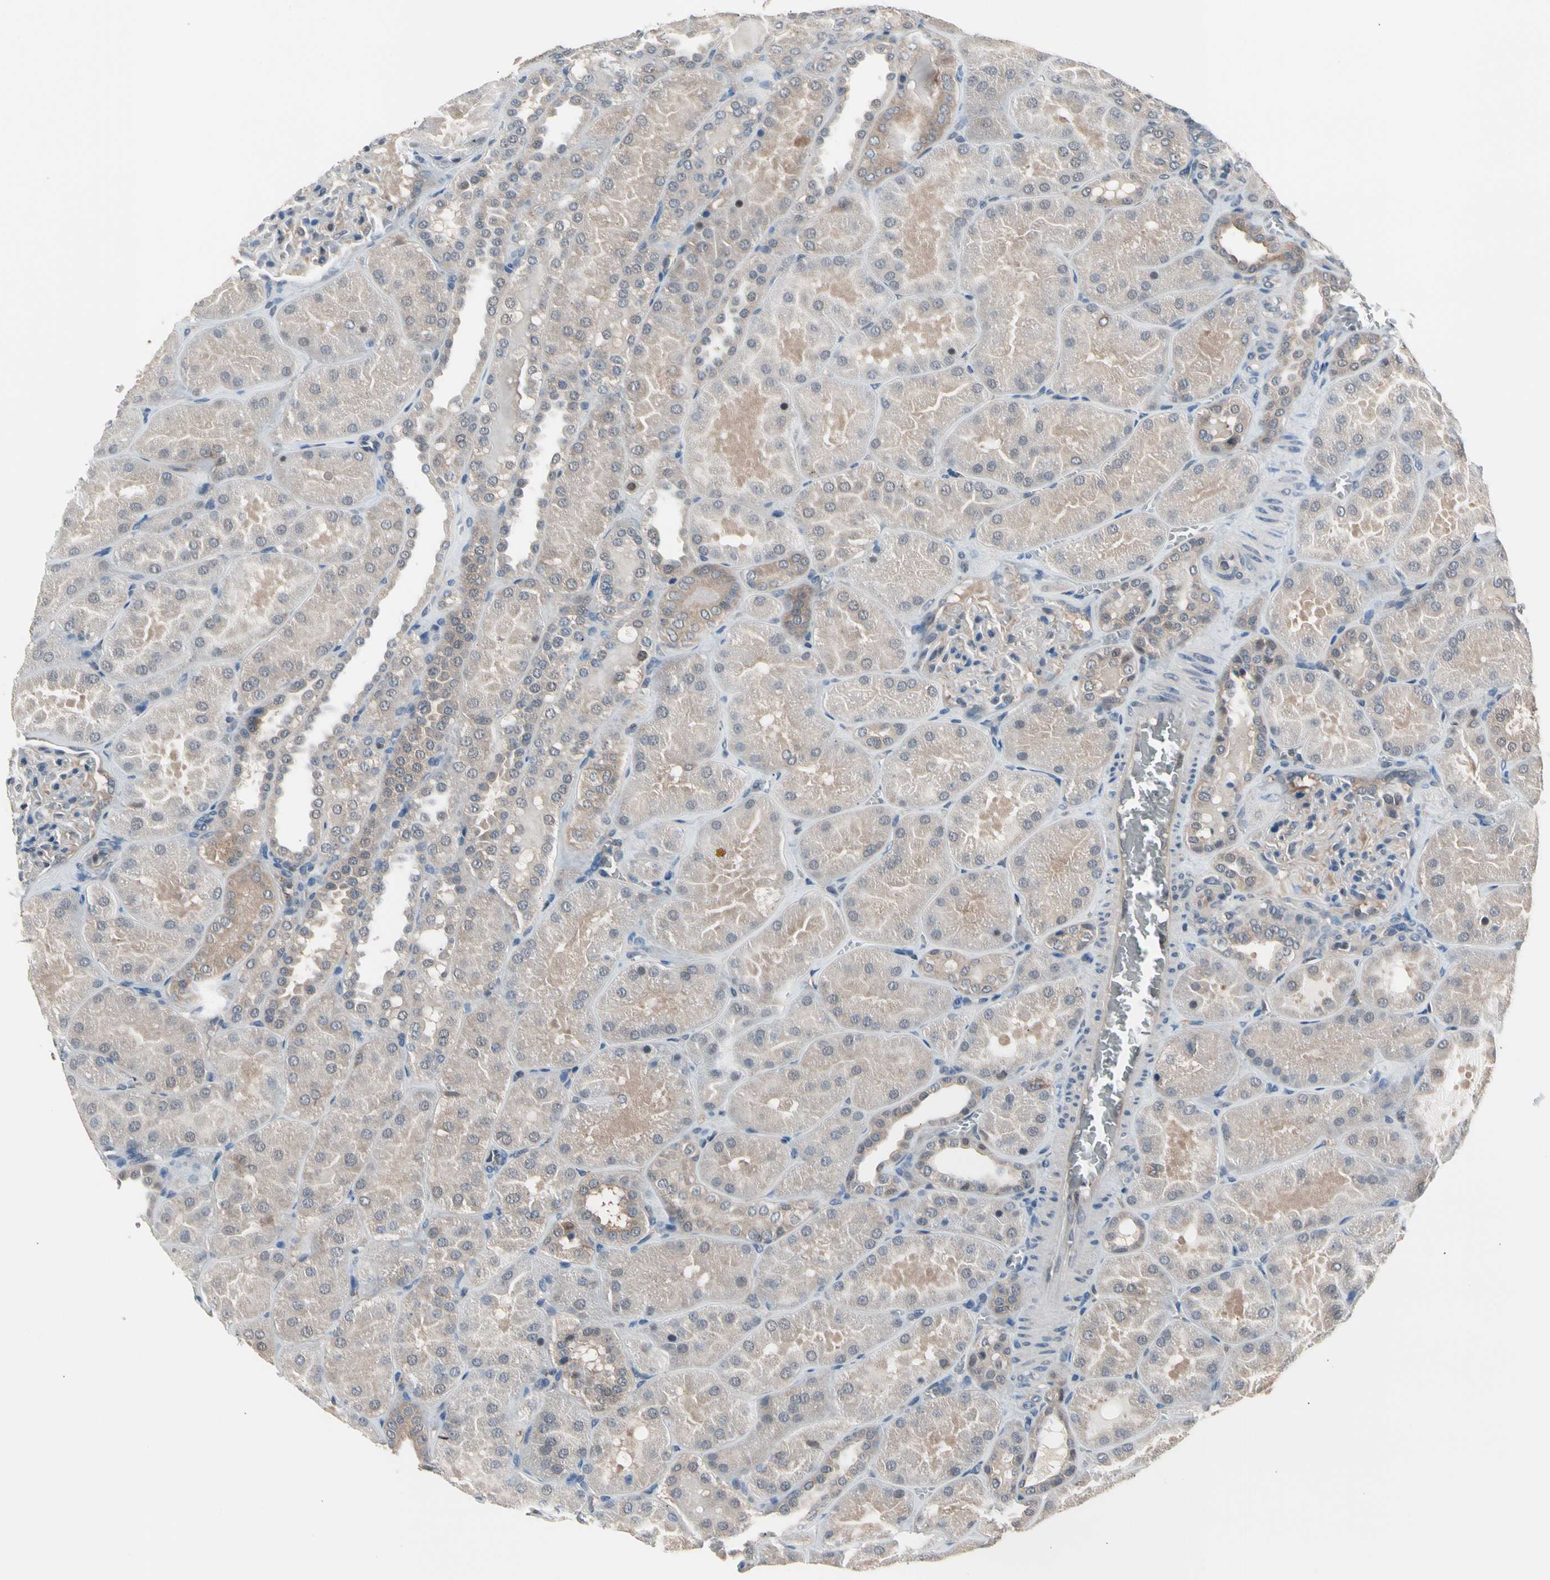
{"staining": {"intensity": "weak", "quantity": "25%-75%", "location": "cytoplasmic/membranous,nuclear"}, "tissue": "kidney", "cell_type": "Cells in glomeruli", "image_type": "normal", "snomed": [{"axis": "morphology", "description": "Normal tissue, NOS"}, {"axis": "topography", "description": "Kidney"}], "caption": "This histopathology image shows normal kidney stained with IHC to label a protein in brown. The cytoplasmic/membranous,nuclear of cells in glomeruli show weak positivity for the protein. Nuclei are counter-stained blue.", "gene": "ENSG00000256646", "patient": {"sex": "male", "age": 28}}